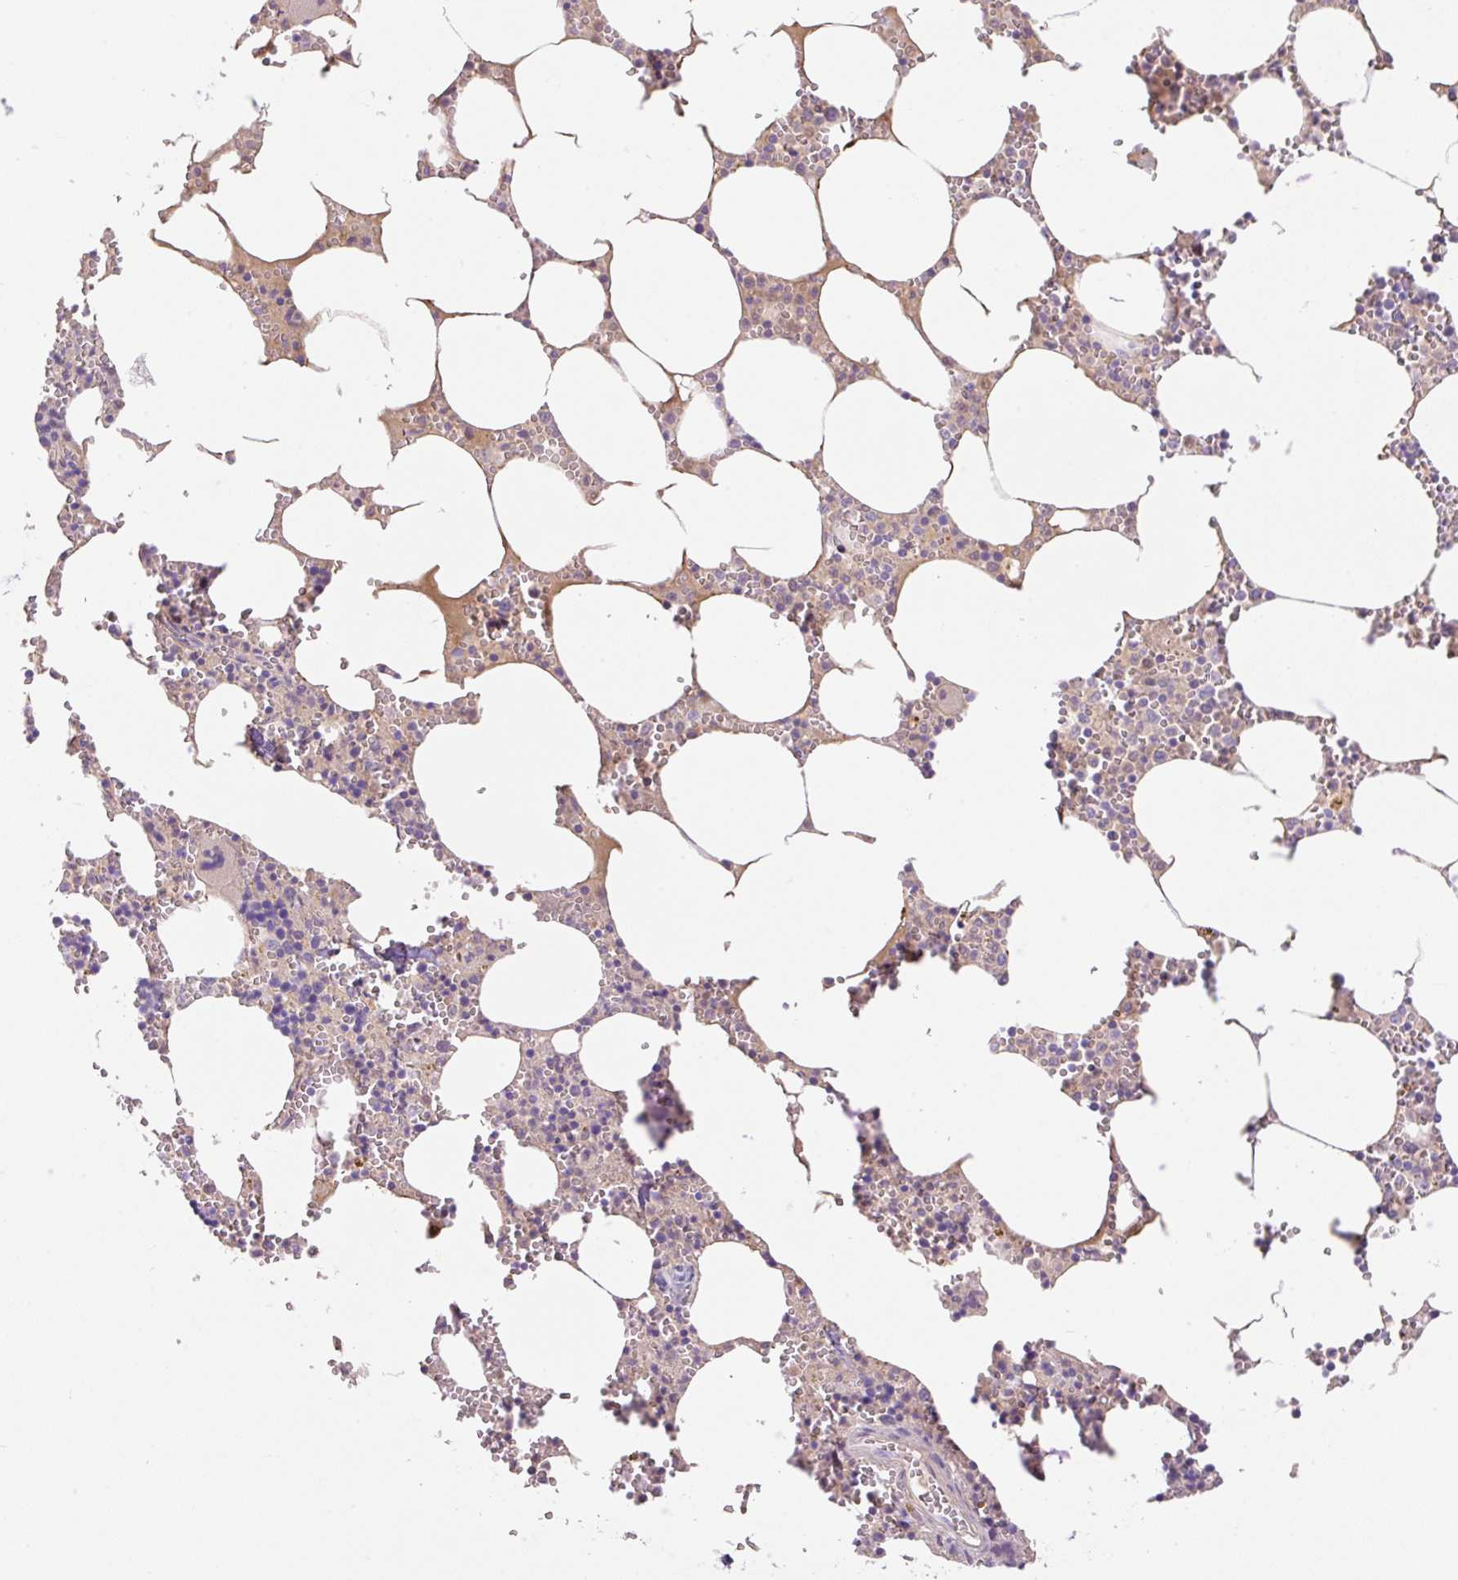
{"staining": {"intensity": "weak", "quantity": "<25%", "location": "cytoplasmic/membranous"}, "tissue": "bone marrow", "cell_type": "Hematopoietic cells", "image_type": "normal", "snomed": [{"axis": "morphology", "description": "Normal tissue, NOS"}, {"axis": "topography", "description": "Bone marrow"}], "caption": "An IHC image of benign bone marrow is shown. There is no staining in hematopoietic cells of bone marrow.", "gene": "TDRD15", "patient": {"sex": "male", "age": 54}}